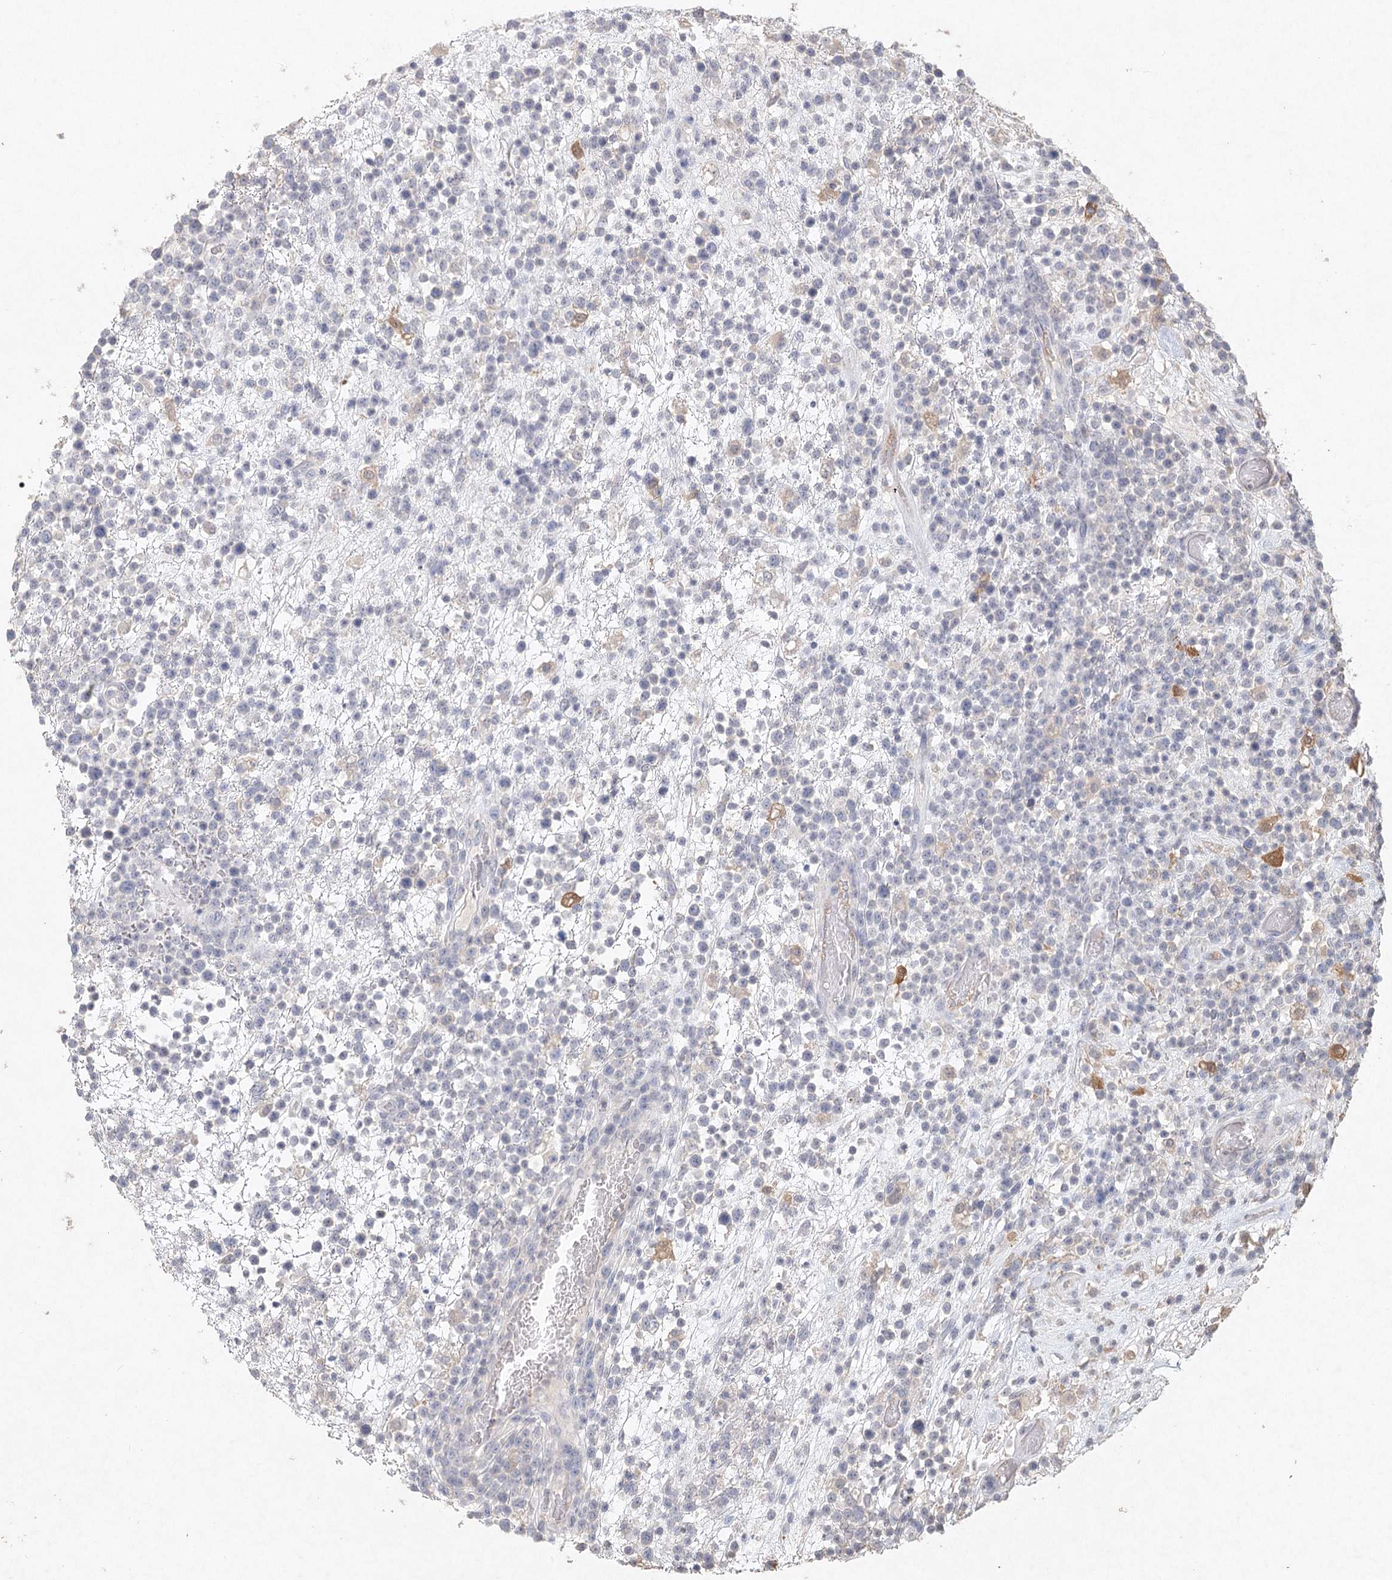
{"staining": {"intensity": "negative", "quantity": "none", "location": "none"}, "tissue": "lymphoma", "cell_type": "Tumor cells", "image_type": "cancer", "snomed": [{"axis": "morphology", "description": "Malignant lymphoma, non-Hodgkin's type, High grade"}, {"axis": "topography", "description": "Colon"}], "caption": "Image shows no significant protein staining in tumor cells of lymphoma.", "gene": "ARSI", "patient": {"sex": "female", "age": 53}}